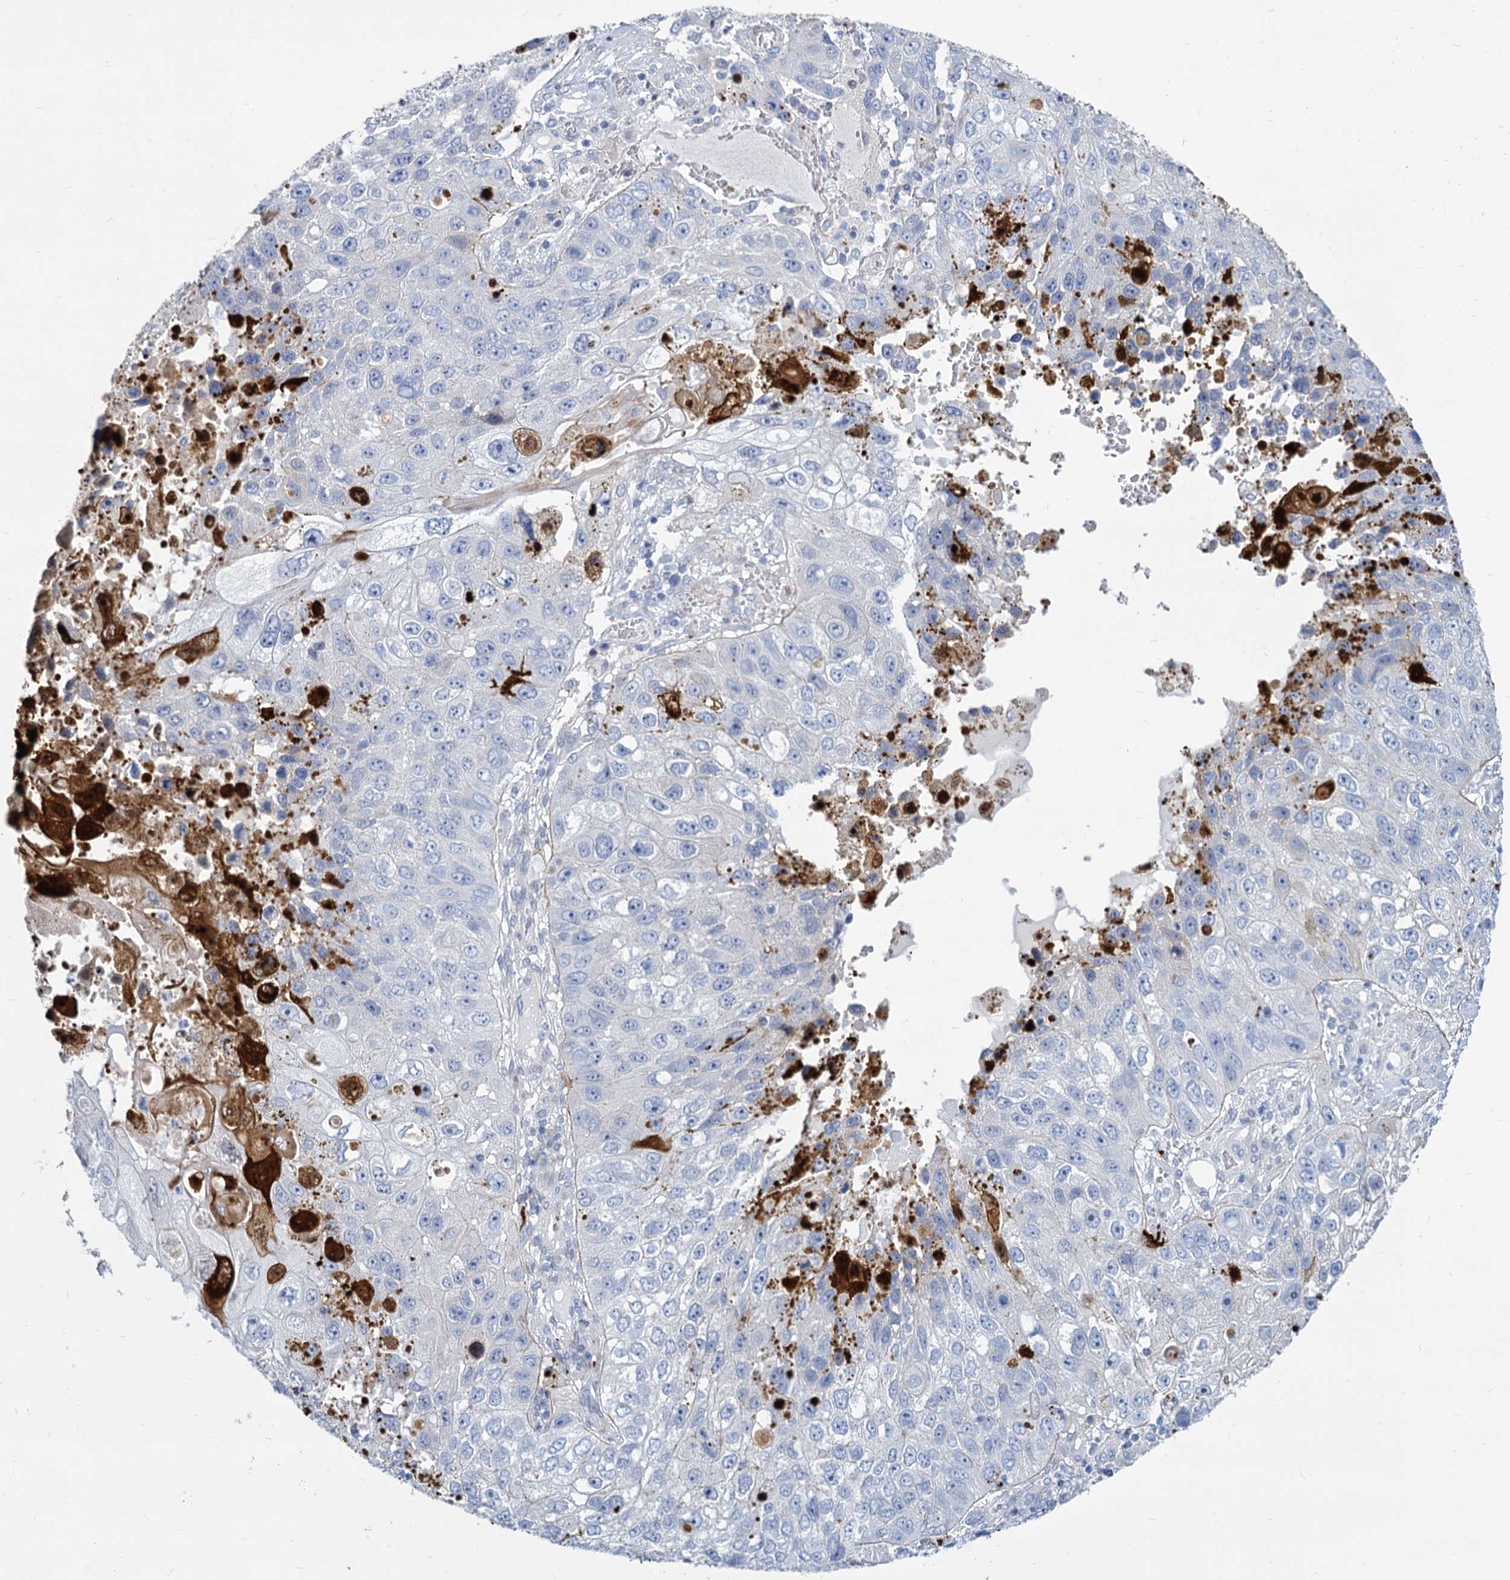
{"staining": {"intensity": "negative", "quantity": "none", "location": "none"}, "tissue": "lung cancer", "cell_type": "Tumor cells", "image_type": "cancer", "snomed": [{"axis": "morphology", "description": "Squamous cell carcinoma, NOS"}, {"axis": "topography", "description": "Lung"}], "caption": "Tumor cells show no significant positivity in lung cancer.", "gene": "TRIM77", "patient": {"sex": "male", "age": 61}}